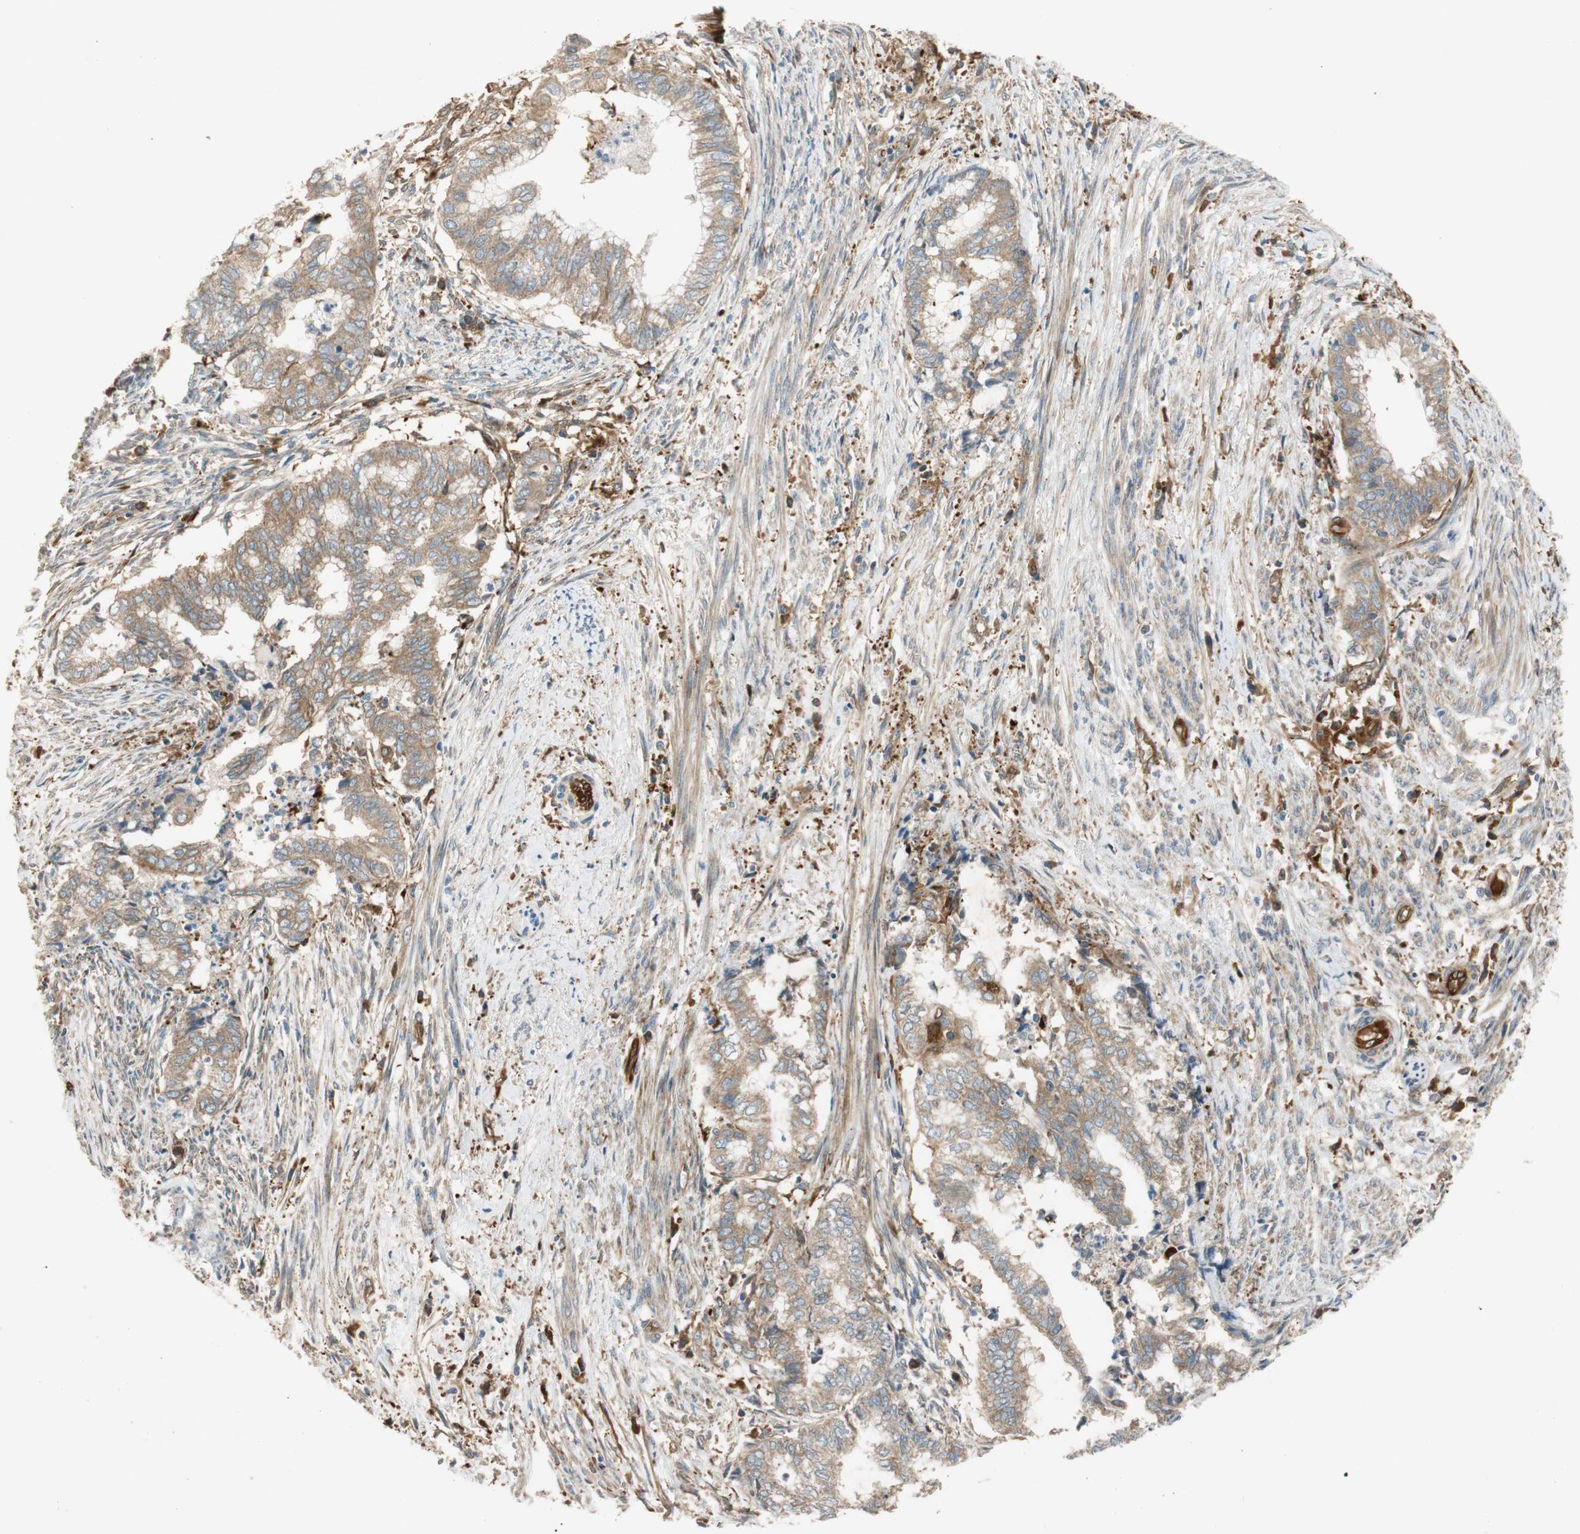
{"staining": {"intensity": "moderate", "quantity": ">75%", "location": "cytoplasmic/membranous"}, "tissue": "endometrial cancer", "cell_type": "Tumor cells", "image_type": "cancer", "snomed": [{"axis": "morphology", "description": "Necrosis, NOS"}, {"axis": "morphology", "description": "Adenocarcinoma, NOS"}, {"axis": "topography", "description": "Endometrium"}], "caption": "Moderate cytoplasmic/membranous protein positivity is present in about >75% of tumor cells in adenocarcinoma (endometrial). The protein of interest is shown in brown color, while the nuclei are stained blue.", "gene": "PARP14", "patient": {"sex": "female", "age": 79}}